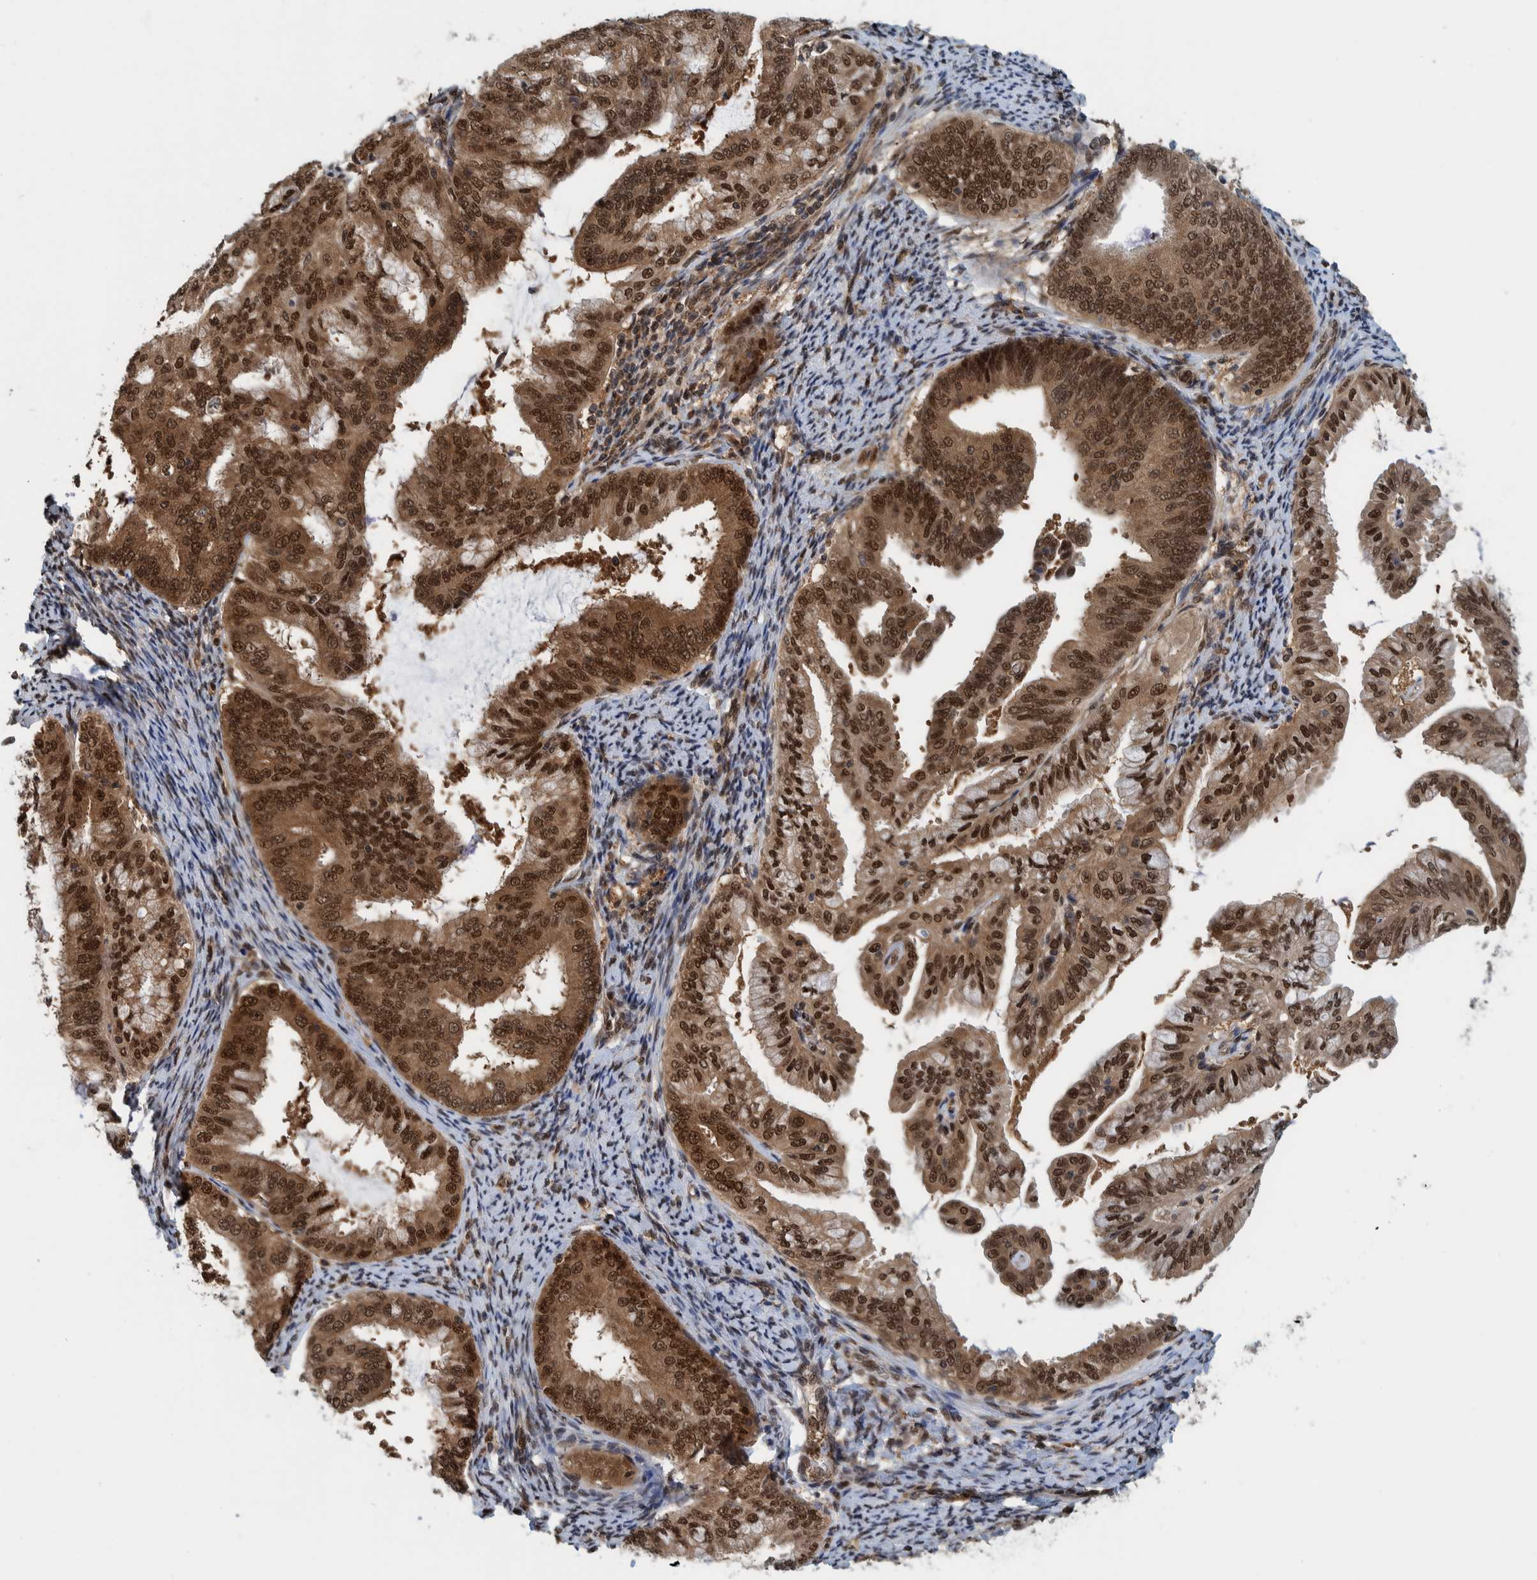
{"staining": {"intensity": "strong", "quantity": ">75%", "location": "cytoplasmic/membranous,nuclear"}, "tissue": "endometrial cancer", "cell_type": "Tumor cells", "image_type": "cancer", "snomed": [{"axis": "morphology", "description": "Adenocarcinoma, NOS"}, {"axis": "topography", "description": "Endometrium"}], "caption": "There is high levels of strong cytoplasmic/membranous and nuclear positivity in tumor cells of endometrial adenocarcinoma, as demonstrated by immunohistochemical staining (brown color).", "gene": "COPS3", "patient": {"sex": "female", "age": 63}}